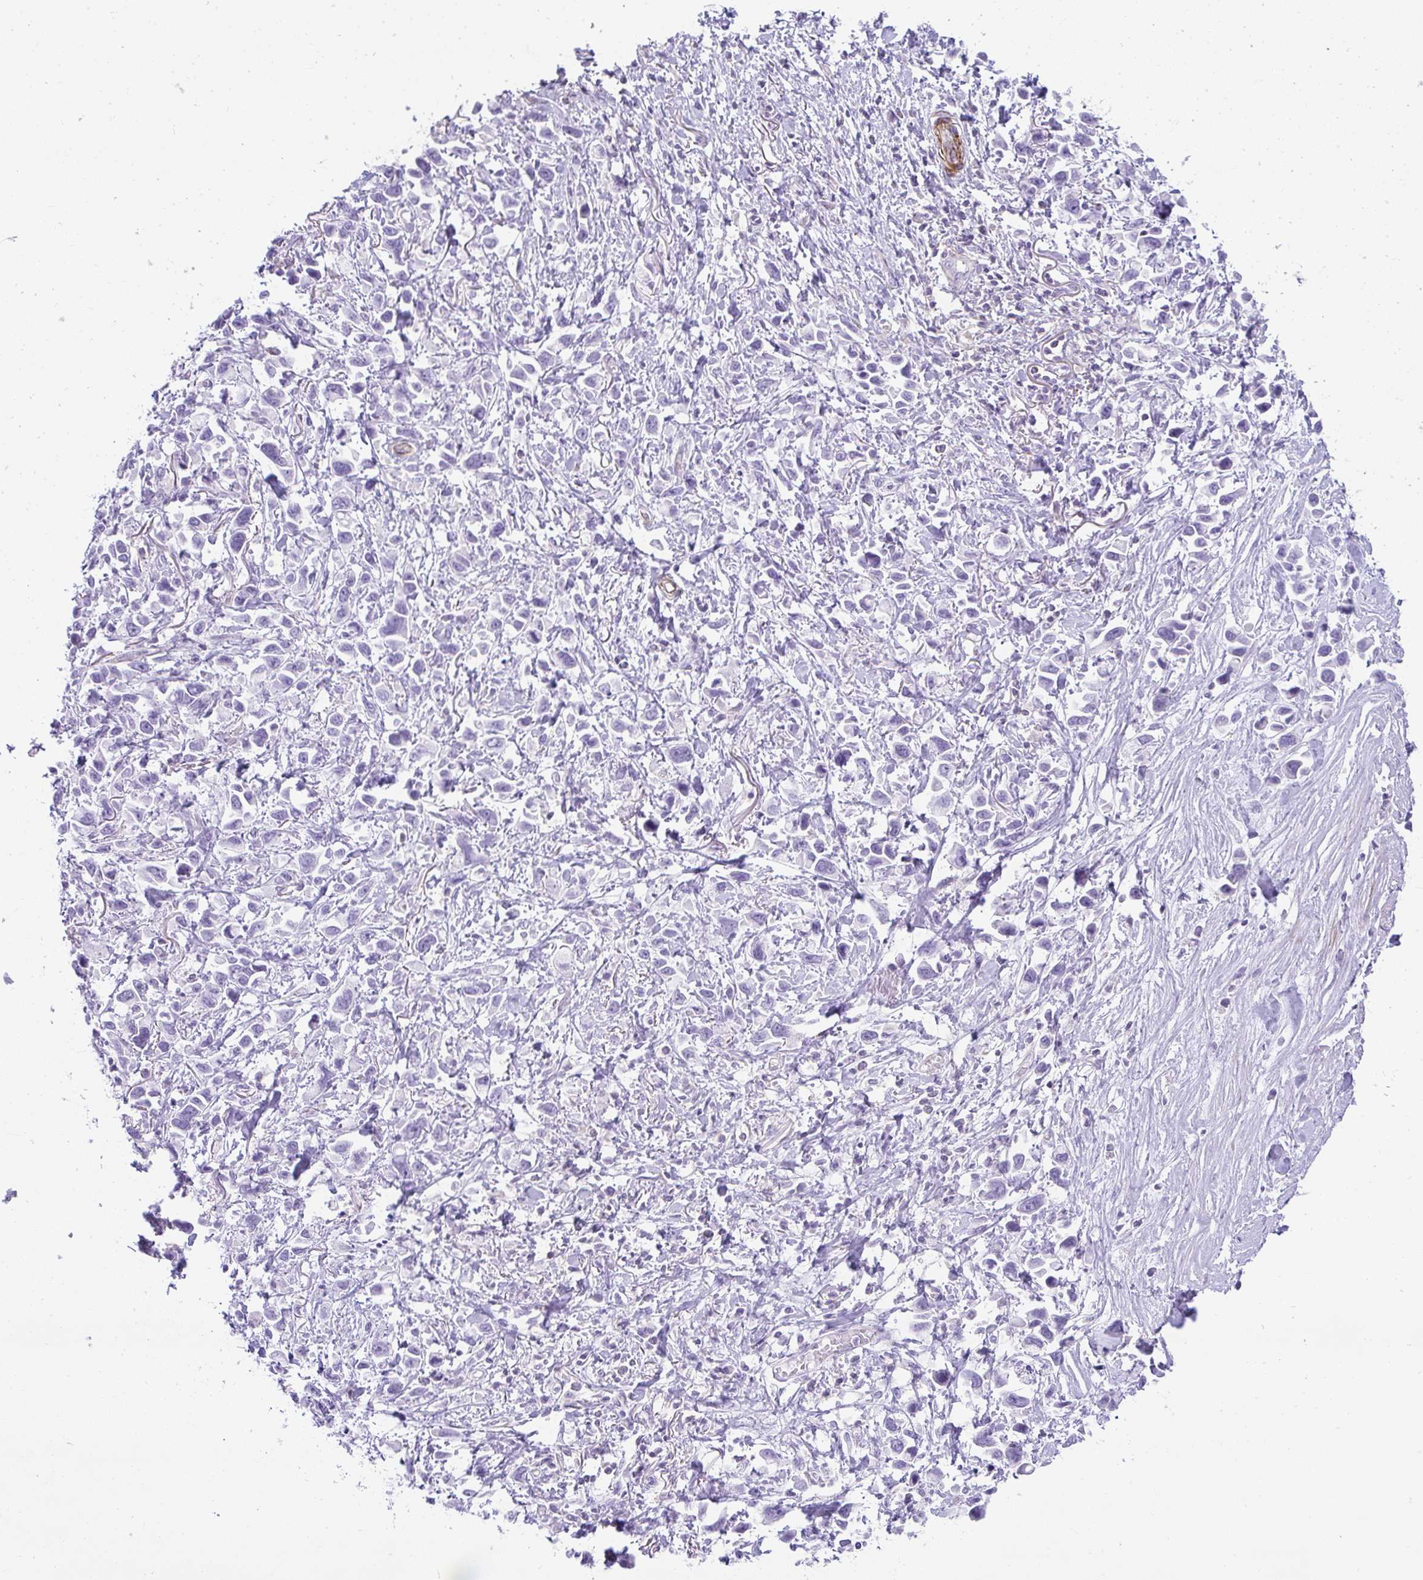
{"staining": {"intensity": "negative", "quantity": "none", "location": "none"}, "tissue": "stomach cancer", "cell_type": "Tumor cells", "image_type": "cancer", "snomed": [{"axis": "morphology", "description": "Adenocarcinoma, NOS"}, {"axis": "topography", "description": "Stomach"}], "caption": "IHC photomicrograph of human stomach cancer (adenocarcinoma) stained for a protein (brown), which exhibits no expression in tumor cells.", "gene": "CDRT15", "patient": {"sex": "female", "age": 81}}